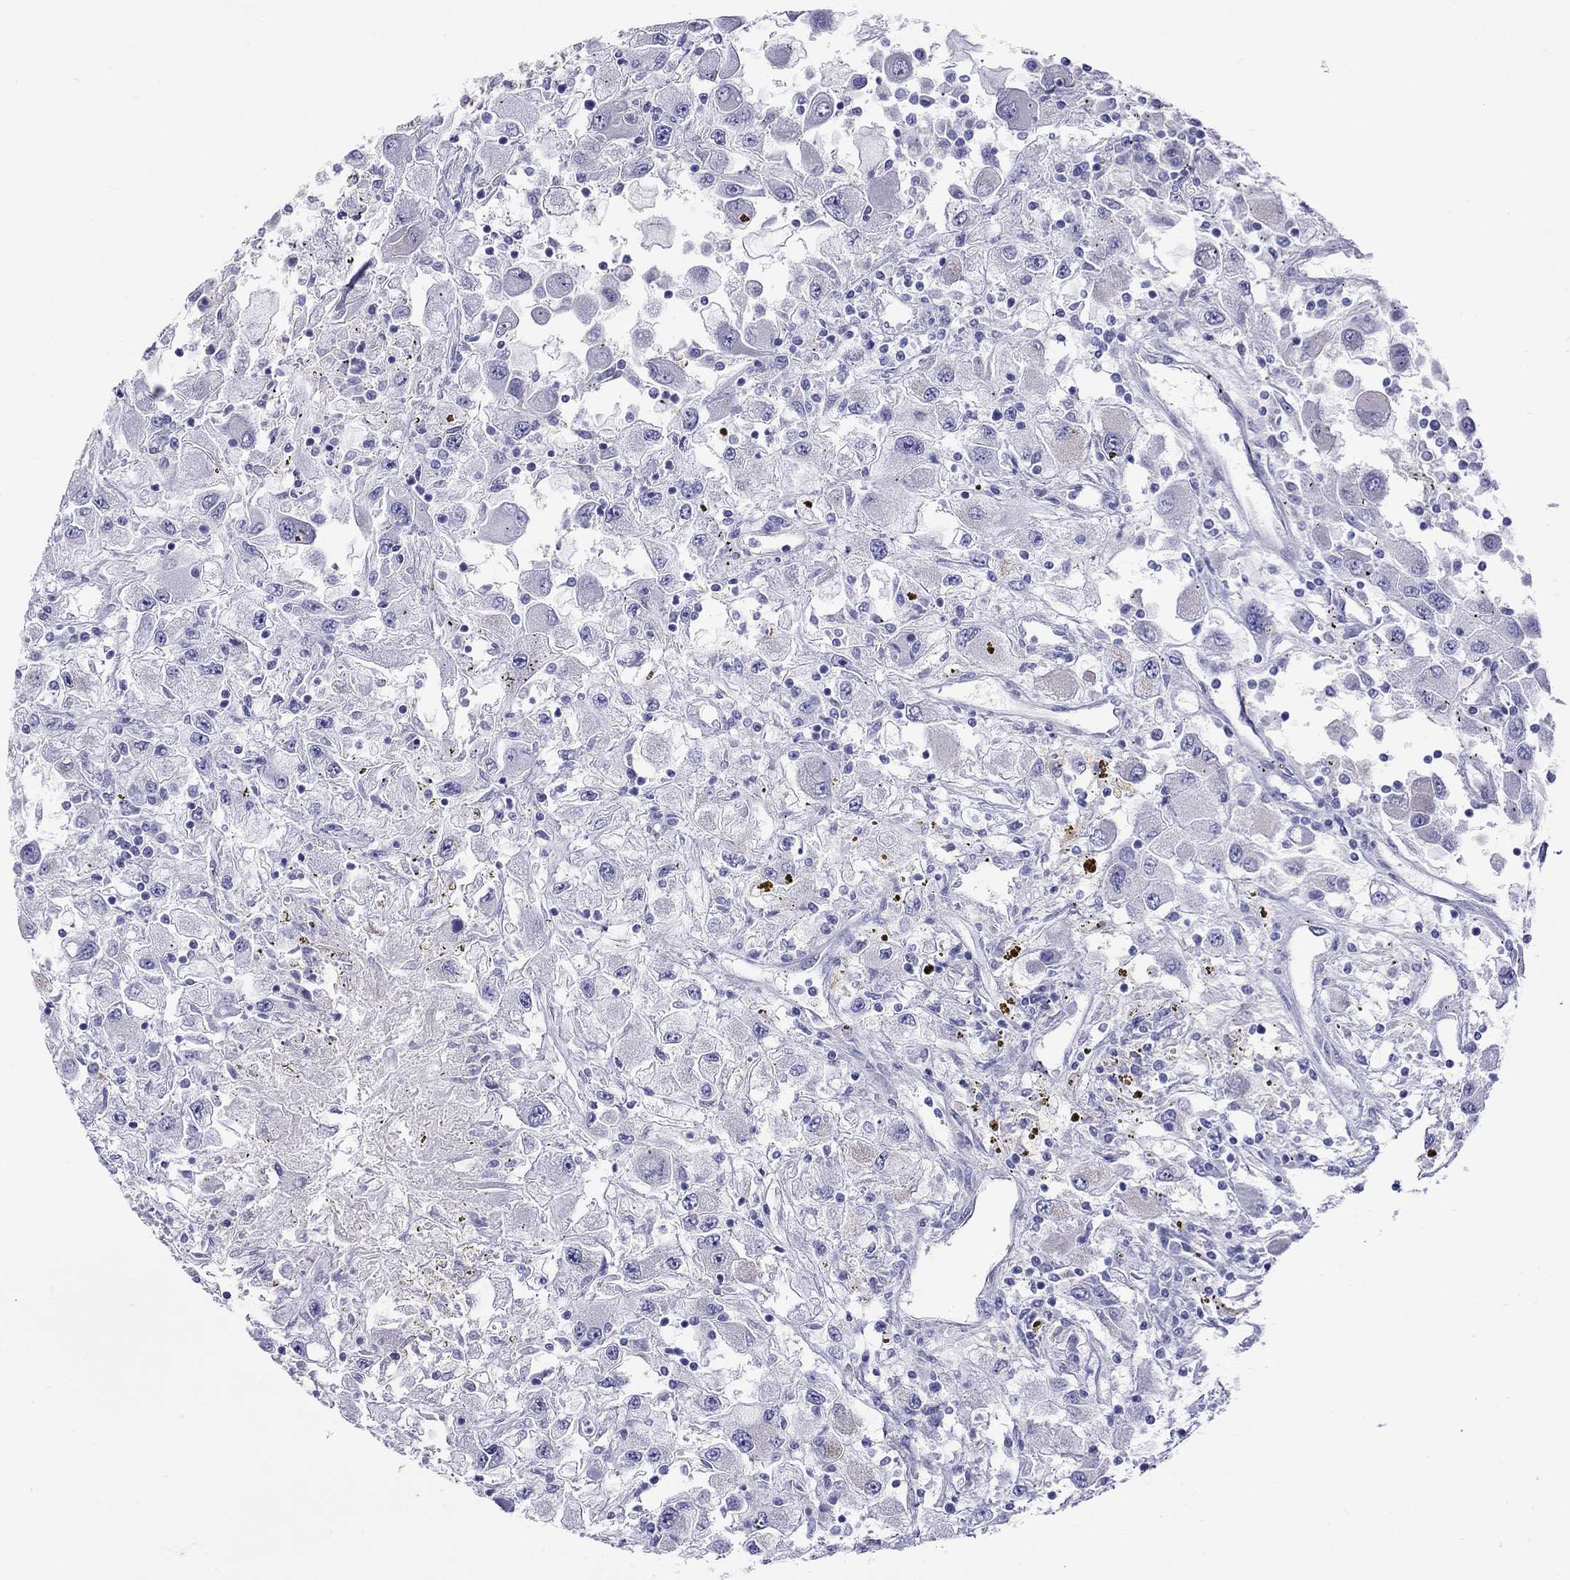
{"staining": {"intensity": "negative", "quantity": "none", "location": "none"}, "tissue": "renal cancer", "cell_type": "Tumor cells", "image_type": "cancer", "snomed": [{"axis": "morphology", "description": "Adenocarcinoma, NOS"}, {"axis": "topography", "description": "Kidney"}], "caption": "This photomicrograph is of renal cancer (adenocarcinoma) stained with immunohistochemistry (IHC) to label a protein in brown with the nuclei are counter-stained blue. There is no staining in tumor cells. Brightfield microscopy of IHC stained with DAB (brown) and hematoxylin (blue), captured at high magnification.", "gene": "SLC30A8", "patient": {"sex": "female", "age": 67}}